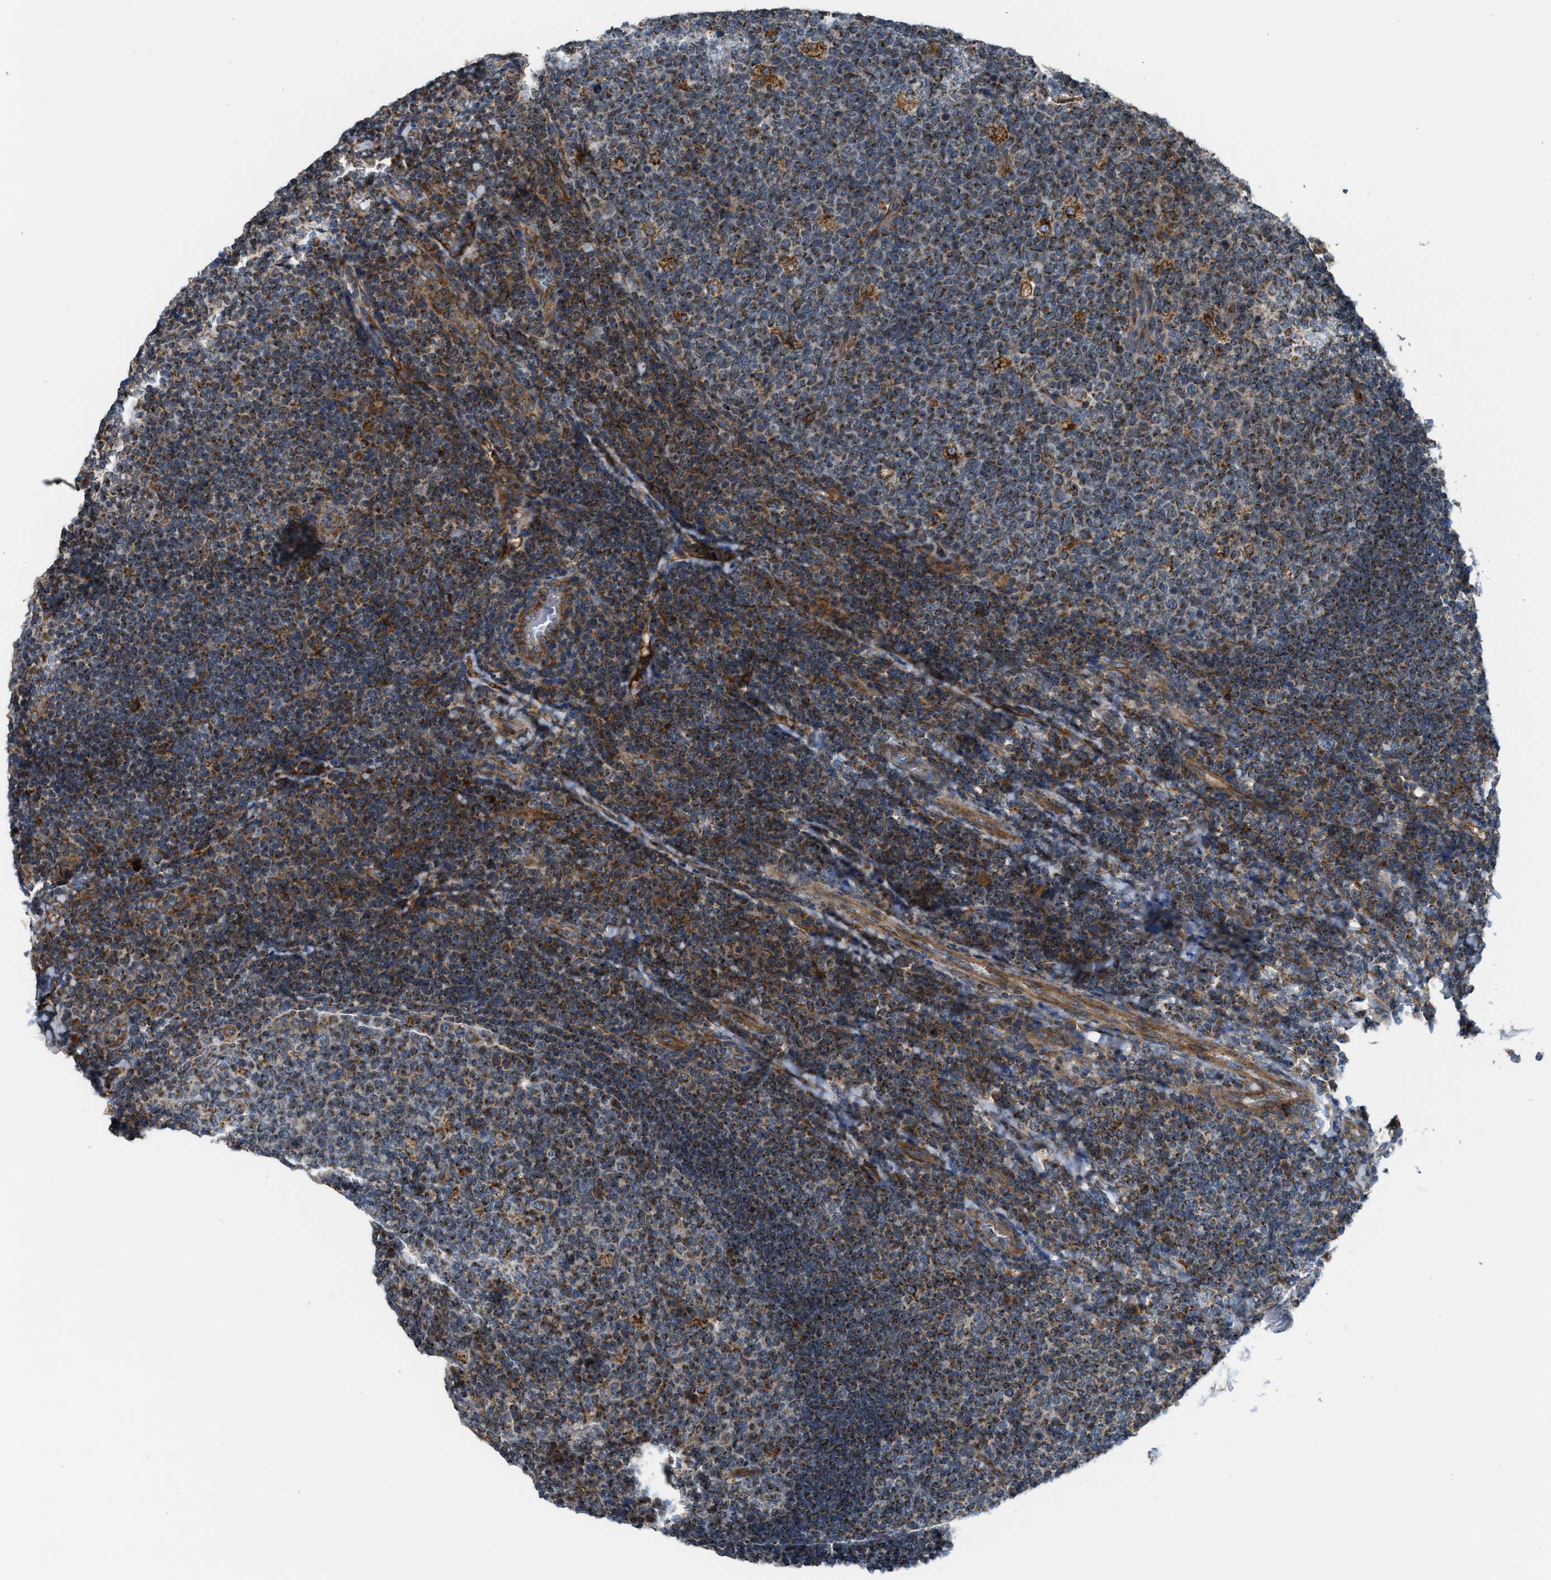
{"staining": {"intensity": "moderate", "quantity": "25%-75%", "location": "cytoplasmic/membranous"}, "tissue": "tonsil", "cell_type": "Germinal center cells", "image_type": "normal", "snomed": [{"axis": "morphology", "description": "Normal tissue, NOS"}, {"axis": "topography", "description": "Tonsil"}], "caption": "Immunohistochemical staining of benign tonsil shows medium levels of moderate cytoplasmic/membranous positivity in approximately 25%-75% of germinal center cells. (Stains: DAB (3,3'-diaminobenzidine) in brown, nuclei in blue, Microscopy: brightfield microscopy at high magnification).", "gene": "SLC10A3", "patient": {"sex": "male", "age": 17}}